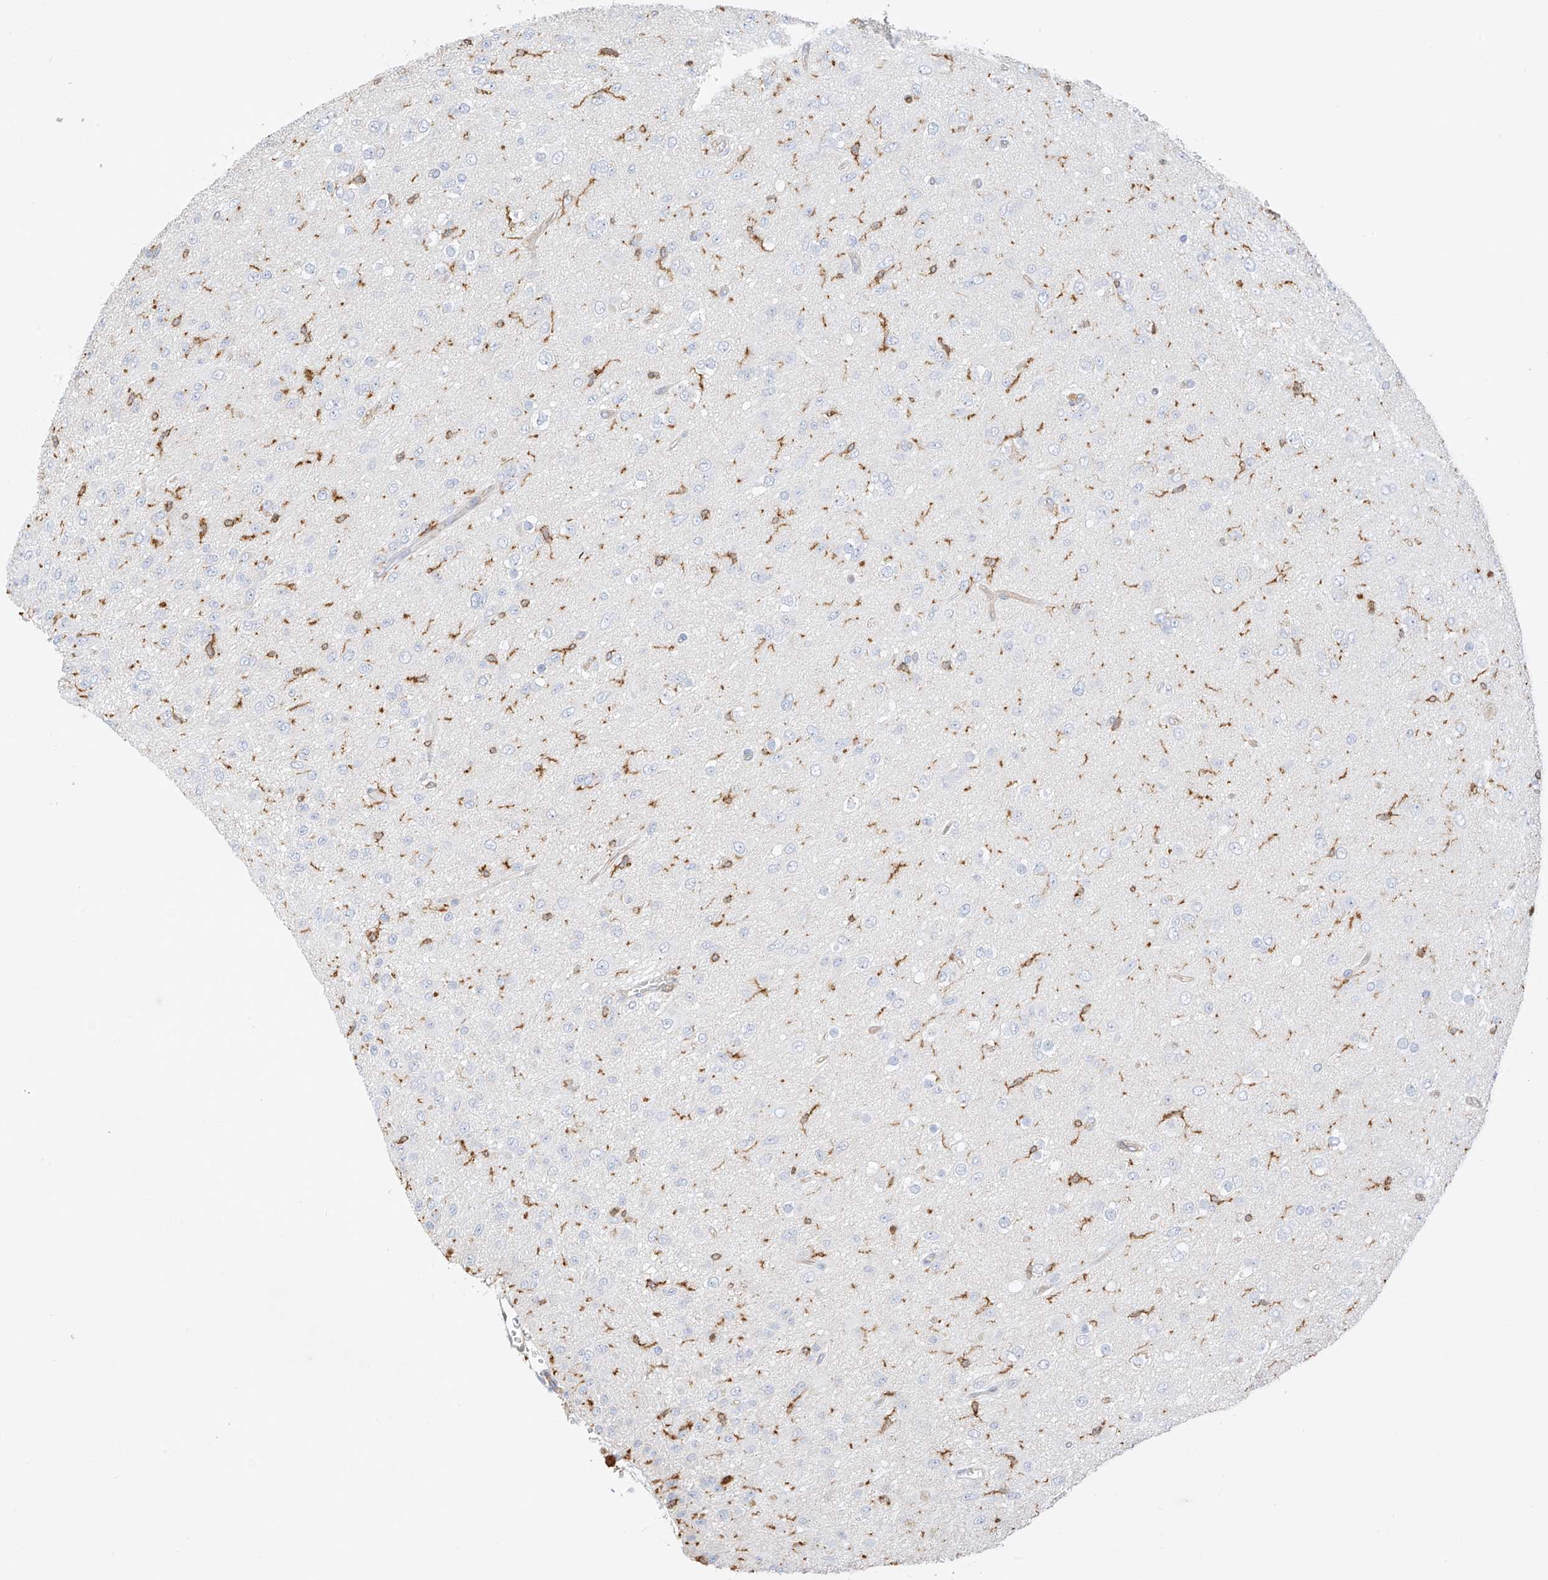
{"staining": {"intensity": "negative", "quantity": "none", "location": "none"}, "tissue": "glioma", "cell_type": "Tumor cells", "image_type": "cancer", "snomed": [{"axis": "morphology", "description": "Glioma, malignant, Low grade"}, {"axis": "topography", "description": "Brain"}], "caption": "An immunohistochemistry histopathology image of glioma is shown. There is no staining in tumor cells of glioma. (DAB IHC, high magnification).", "gene": "ARHGAP25", "patient": {"sex": "male", "age": 65}}